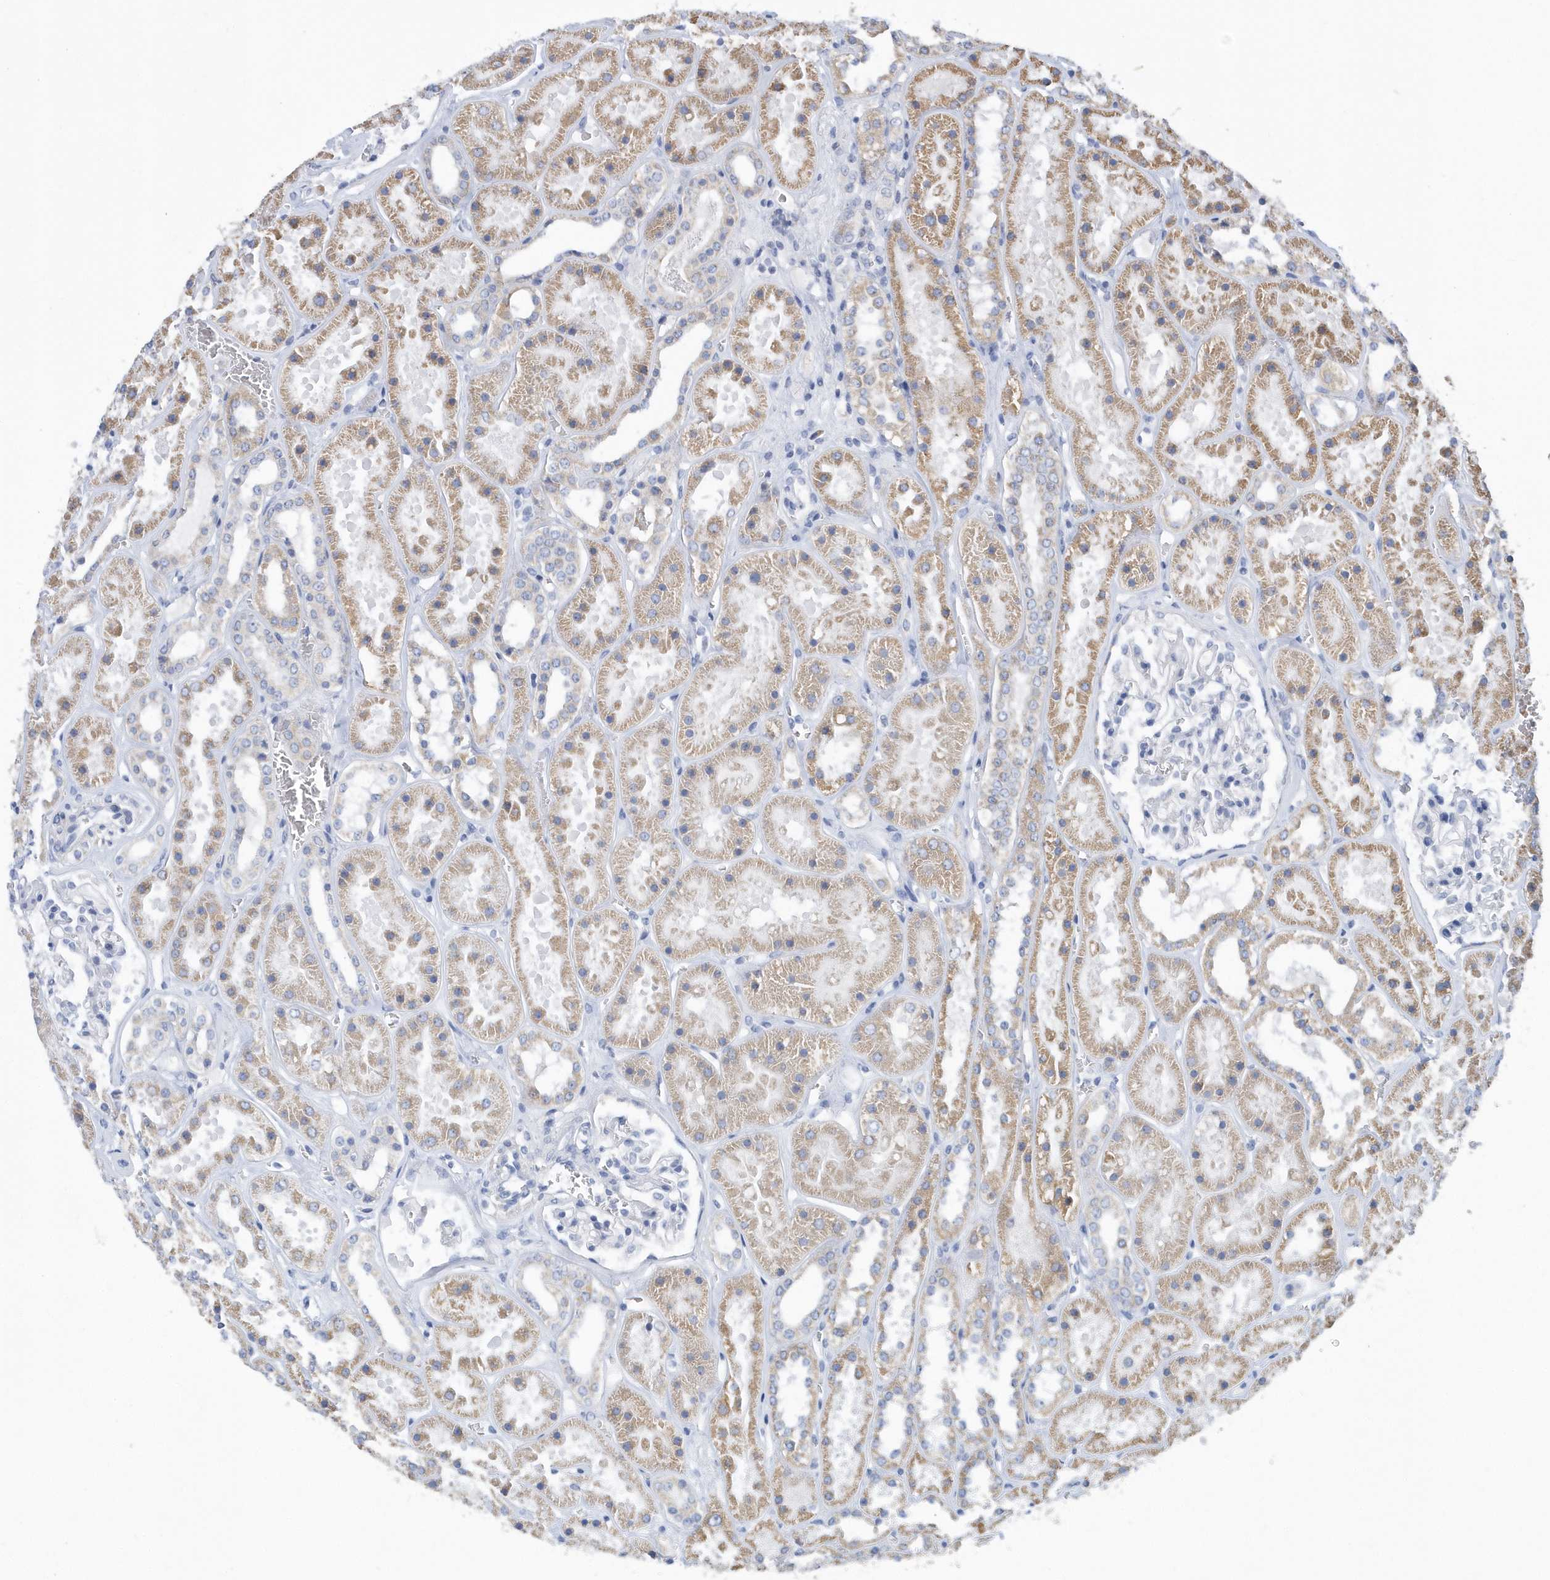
{"staining": {"intensity": "negative", "quantity": "none", "location": "none"}, "tissue": "kidney", "cell_type": "Cells in glomeruli", "image_type": "normal", "snomed": [{"axis": "morphology", "description": "Normal tissue, NOS"}, {"axis": "topography", "description": "Kidney"}], "caption": "Protein analysis of benign kidney exhibits no significant staining in cells in glomeruli.", "gene": "VWA5B2", "patient": {"sex": "female", "age": 41}}